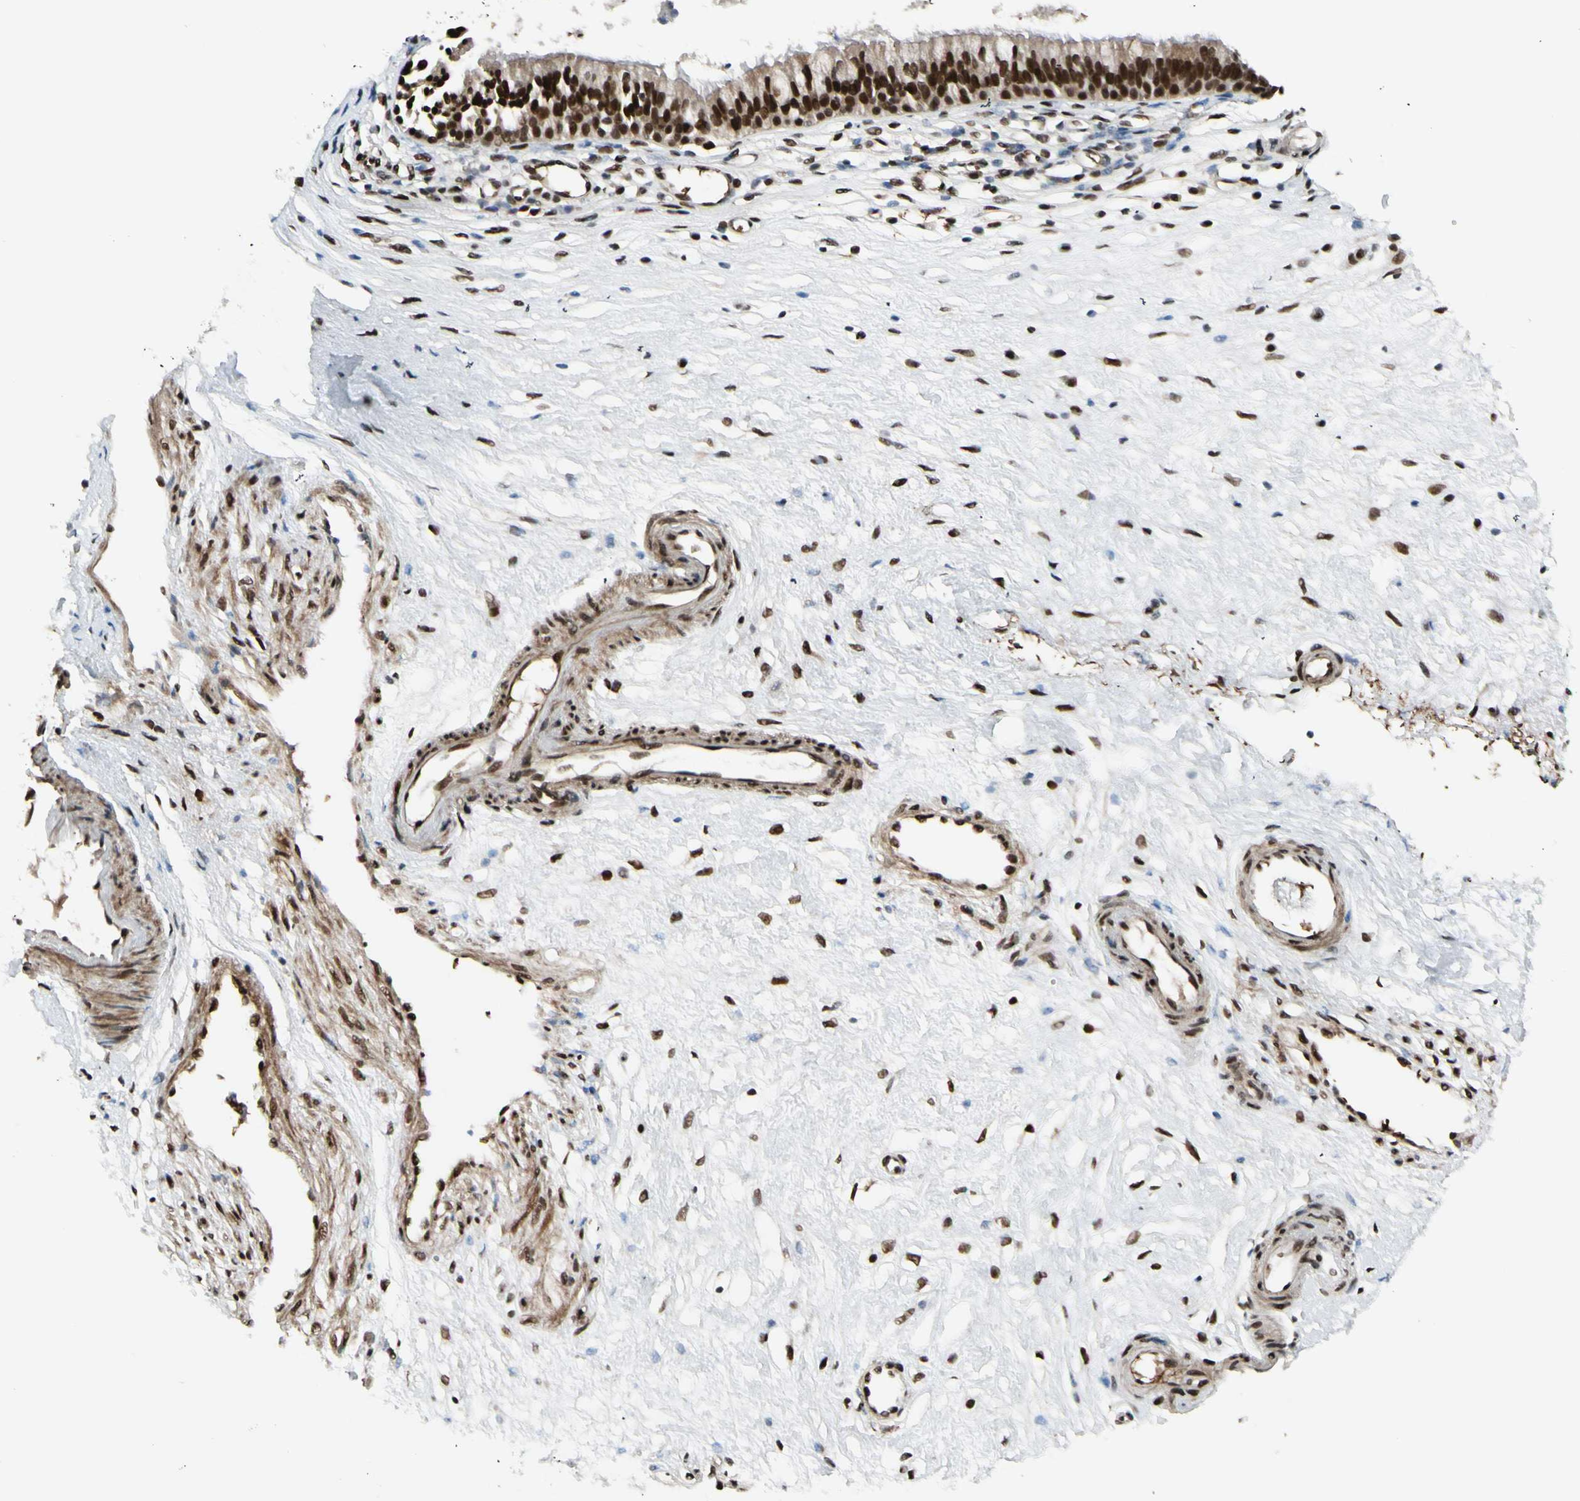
{"staining": {"intensity": "strong", "quantity": ">75%", "location": "nuclear"}, "tissue": "nasopharynx", "cell_type": "Respiratory epithelial cells", "image_type": "normal", "snomed": [{"axis": "morphology", "description": "Normal tissue, NOS"}, {"axis": "topography", "description": "Nasopharynx"}], "caption": "Immunohistochemical staining of benign human nasopharynx exhibits >75% levels of strong nuclear protein expression in approximately >75% of respiratory epithelial cells. (Brightfield microscopy of DAB IHC at high magnification).", "gene": "CHAMP1", "patient": {"sex": "male", "age": 21}}